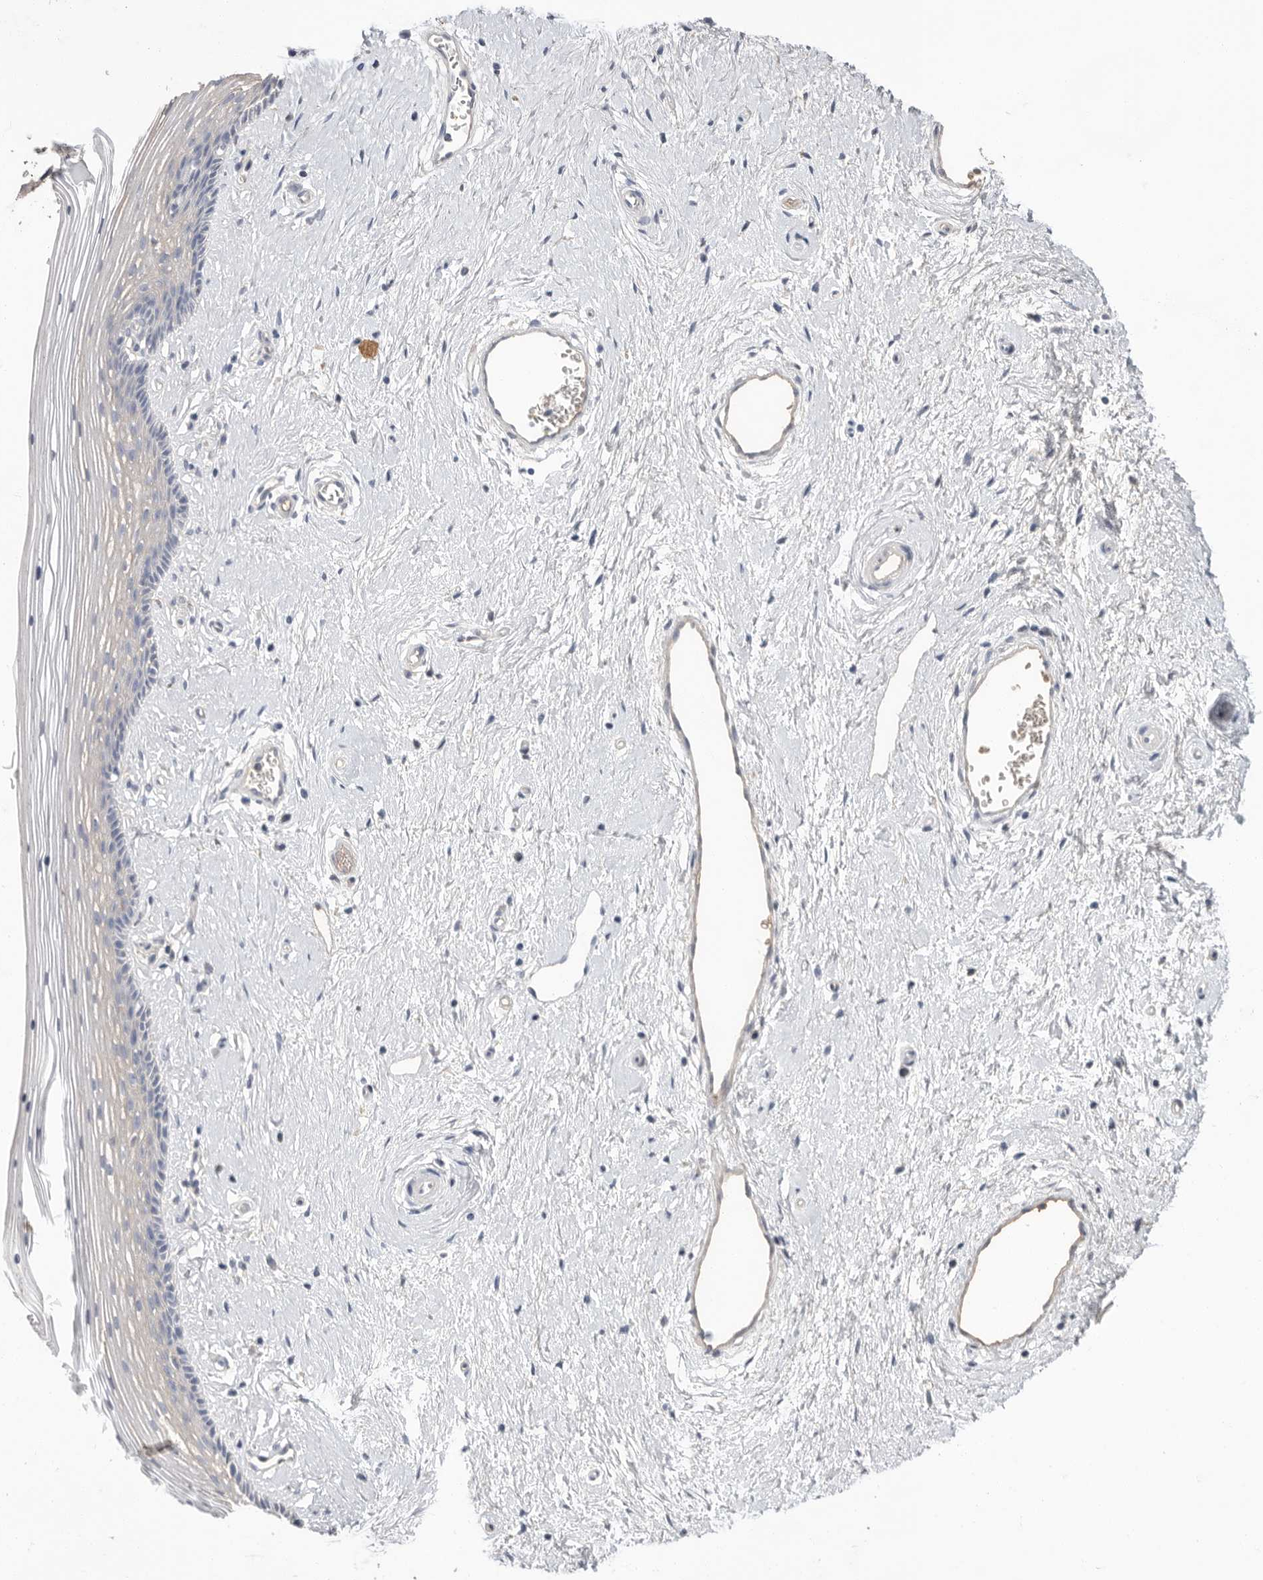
{"staining": {"intensity": "negative", "quantity": "none", "location": "none"}, "tissue": "vagina", "cell_type": "Squamous epithelial cells", "image_type": "normal", "snomed": [{"axis": "morphology", "description": "Normal tissue, NOS"}, {"axis": "topography", "description": "Vagina"}], "caption": "DAB immunohistochemical staining of benign human vagina demonstrates no significant staining in squamous epithelial cells. (Stains: DAB (3,3'-diaminobenzidine) IHC with hematoxylin counter stain, Microscopy: brightfield microscopy at high magnification).", "gene": "APOA2", "patient": {"sex": "female", "age": 46}}